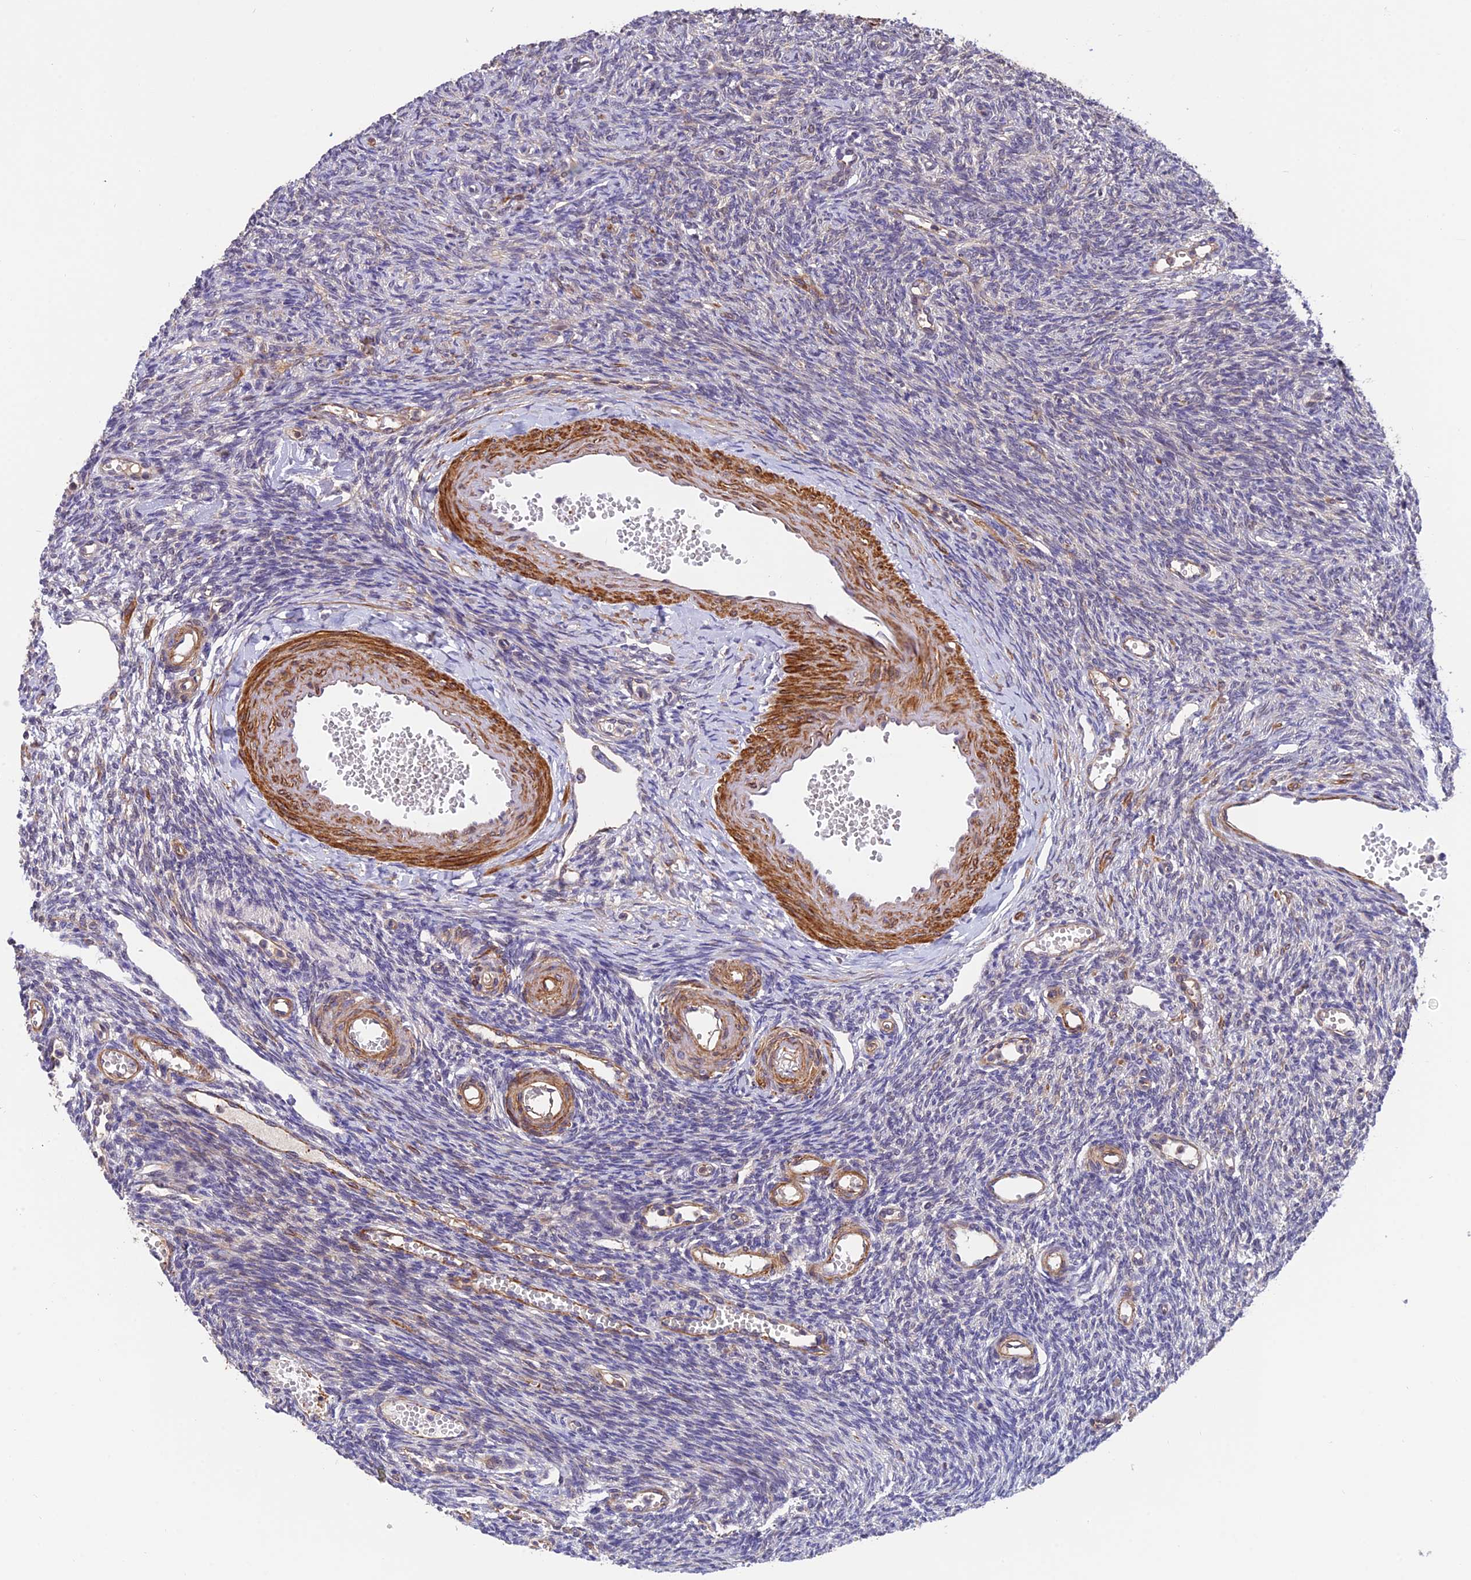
{"staining": {"intensity": "moderate", "quantity": ">75%", "location": "cytoplasmic/membranous"}, "tissue": "ovary", "cell_type": "Follicle cells", "image_type": "normal", "snomed": [{"axis": "morphology", "description": "Normal tissue, NOS"}, {"axis": "morphology", "description": "Cyst, NOS"}, {"axis": "topography", "description": "Ovary"}], "caption": "The micrograph exhibits staining of benign ovary, revealing moderate cytoplasmic/membranous protein positivity (brown color) within follicle cells.", "gene": "PSMB3", "patient": {"sex": "female", "age": 33}}